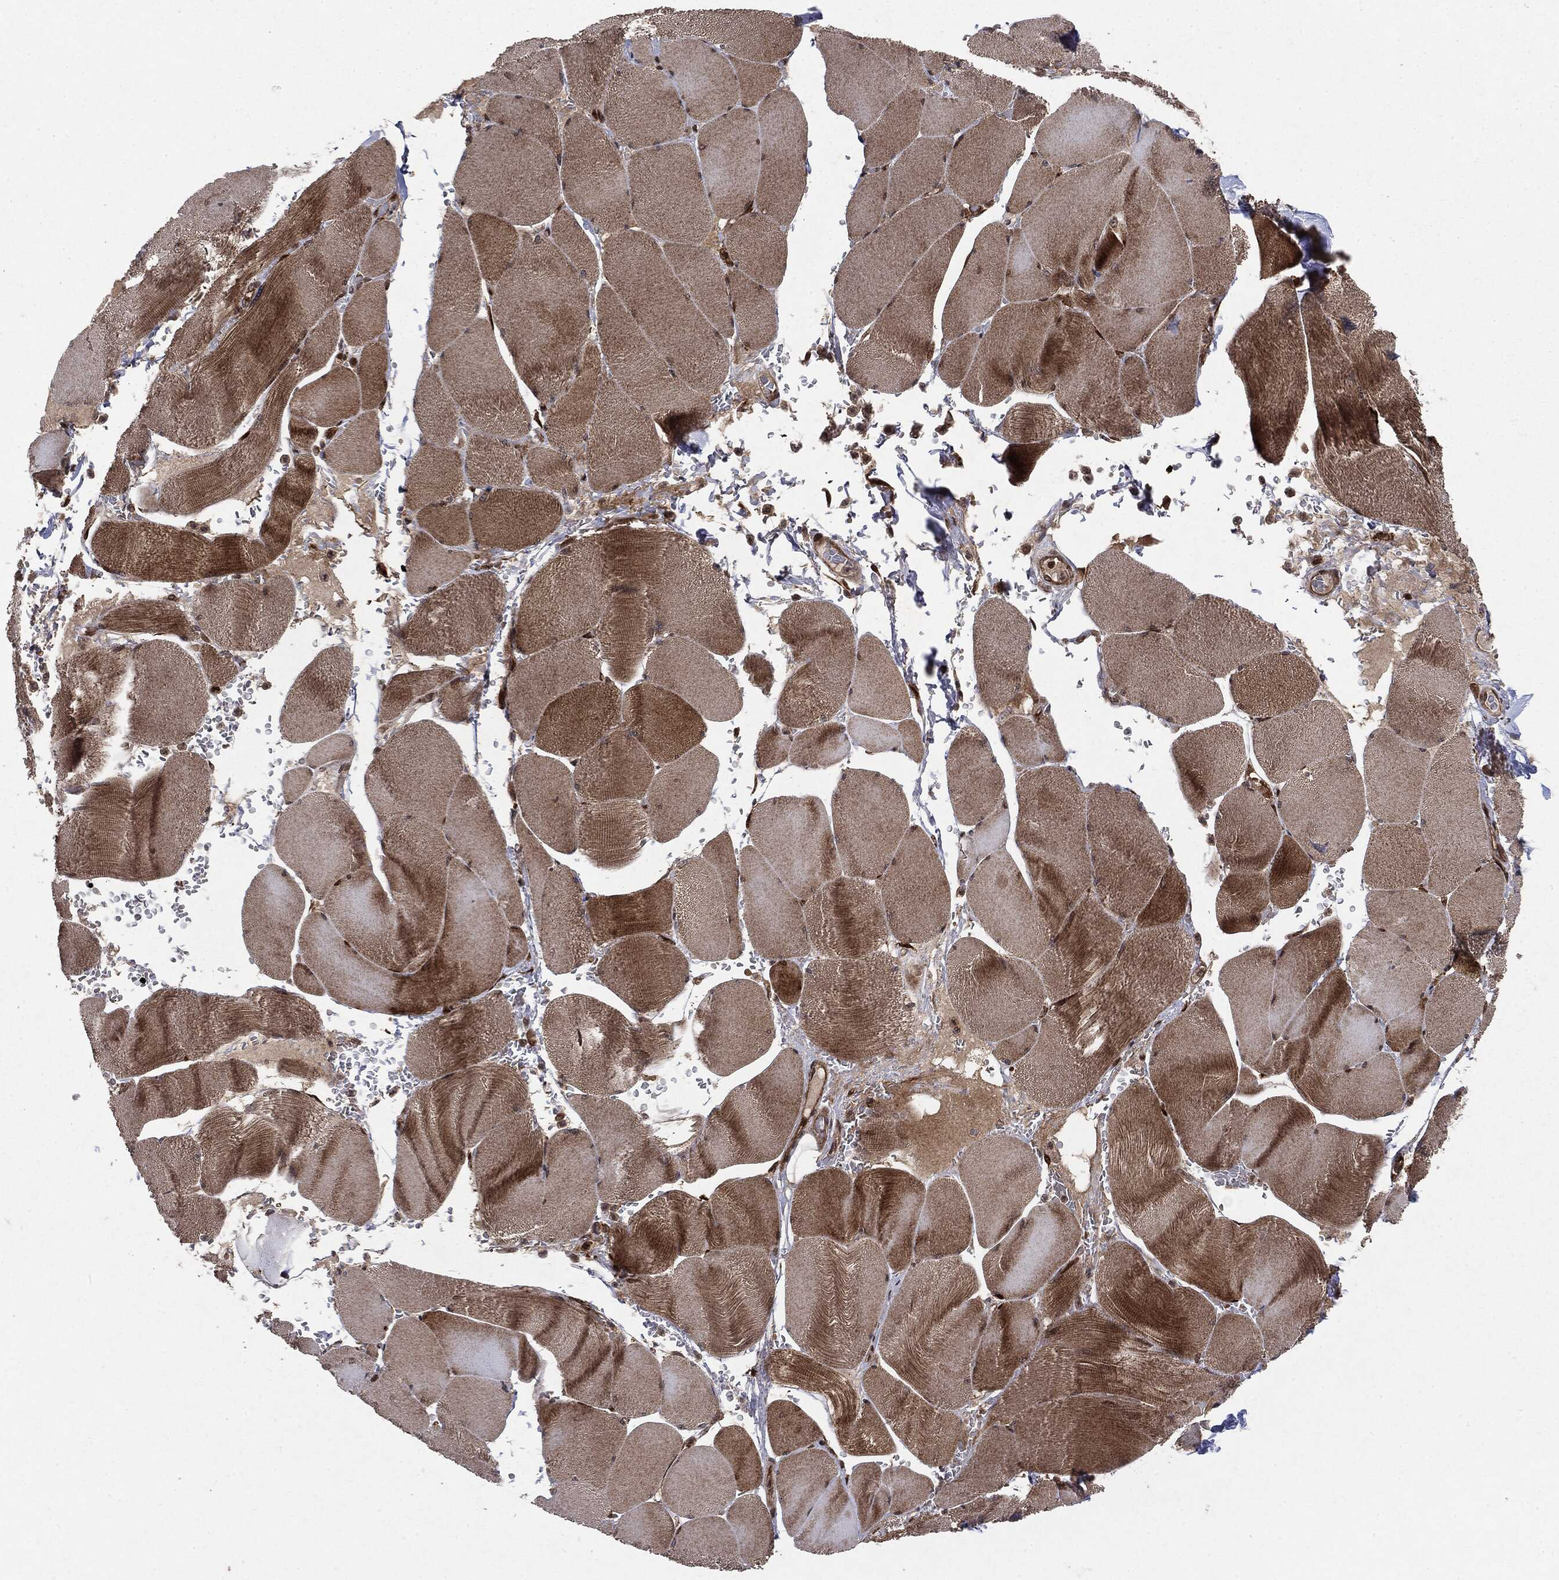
{"staining": {"intensity": "moderate", "quantity": "25%-75%", "location": "cytoplasmic/membranous"}, "tissue": "skeletal muscle", "cell_type": "Myocytes", "image_type": "normal", "snomed": [{"axis": "morphology", "description": "Normal tissue, NOS"}, {"axis": "topography", "description": "Skeletal muscle"}], "caption": "Immunohistochemical staining of benign human skeletal muscle displays moderate cytoplasmic/membranous protein staining in about 25%-75% of myocytes. (Stains: DAB in brown, nuclei in blue, Microscopy: brightfield microscopy at high magnification).", "gene": "OTUB1", "patient": {"sex": "male", "age": 56}}